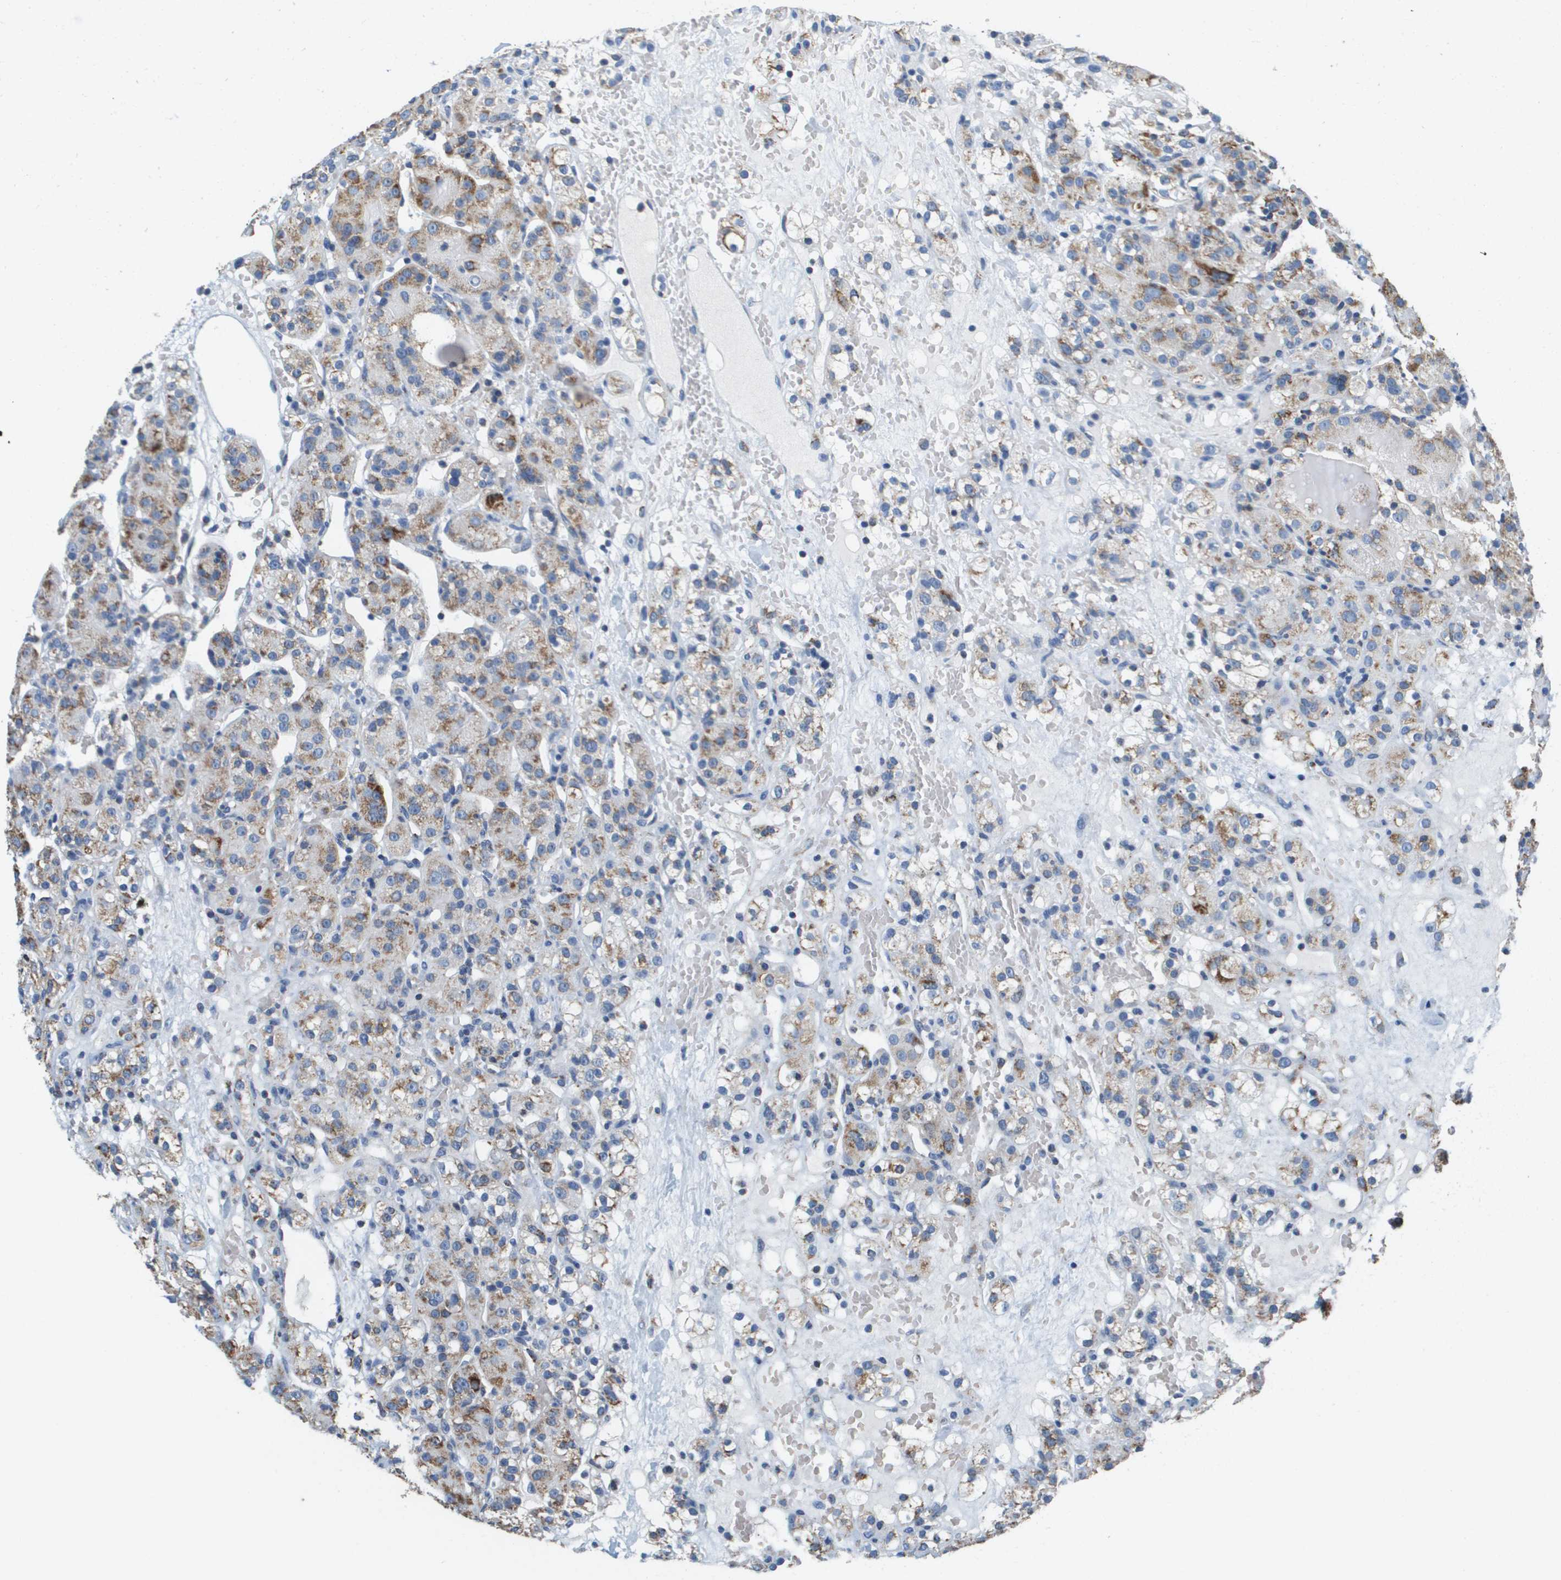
{"staining": {"intensity": "moderate", "quantity": ">75%", "location": "cytoplasmic/membranous"}, "tissue": "renal cancer", "cell_type": "Tumor cells", "image_type": "cancer", "snomed": [{"axis": "morphology", "description": "Normal tissue, NOS"}, {"axis": "morphology", "description": "Adenocarcinoma, NOS"}, {"axis": "topography", "description": "Kidney"}], "caption": "Protein analysis of adenocarcinoma (renal) tissue reveals moderate cytoplasmic/membranous staining in about >75% of tumor cells.", "gene": "ATP5F1B", "patient": {"sex": "male", "age": 61}}